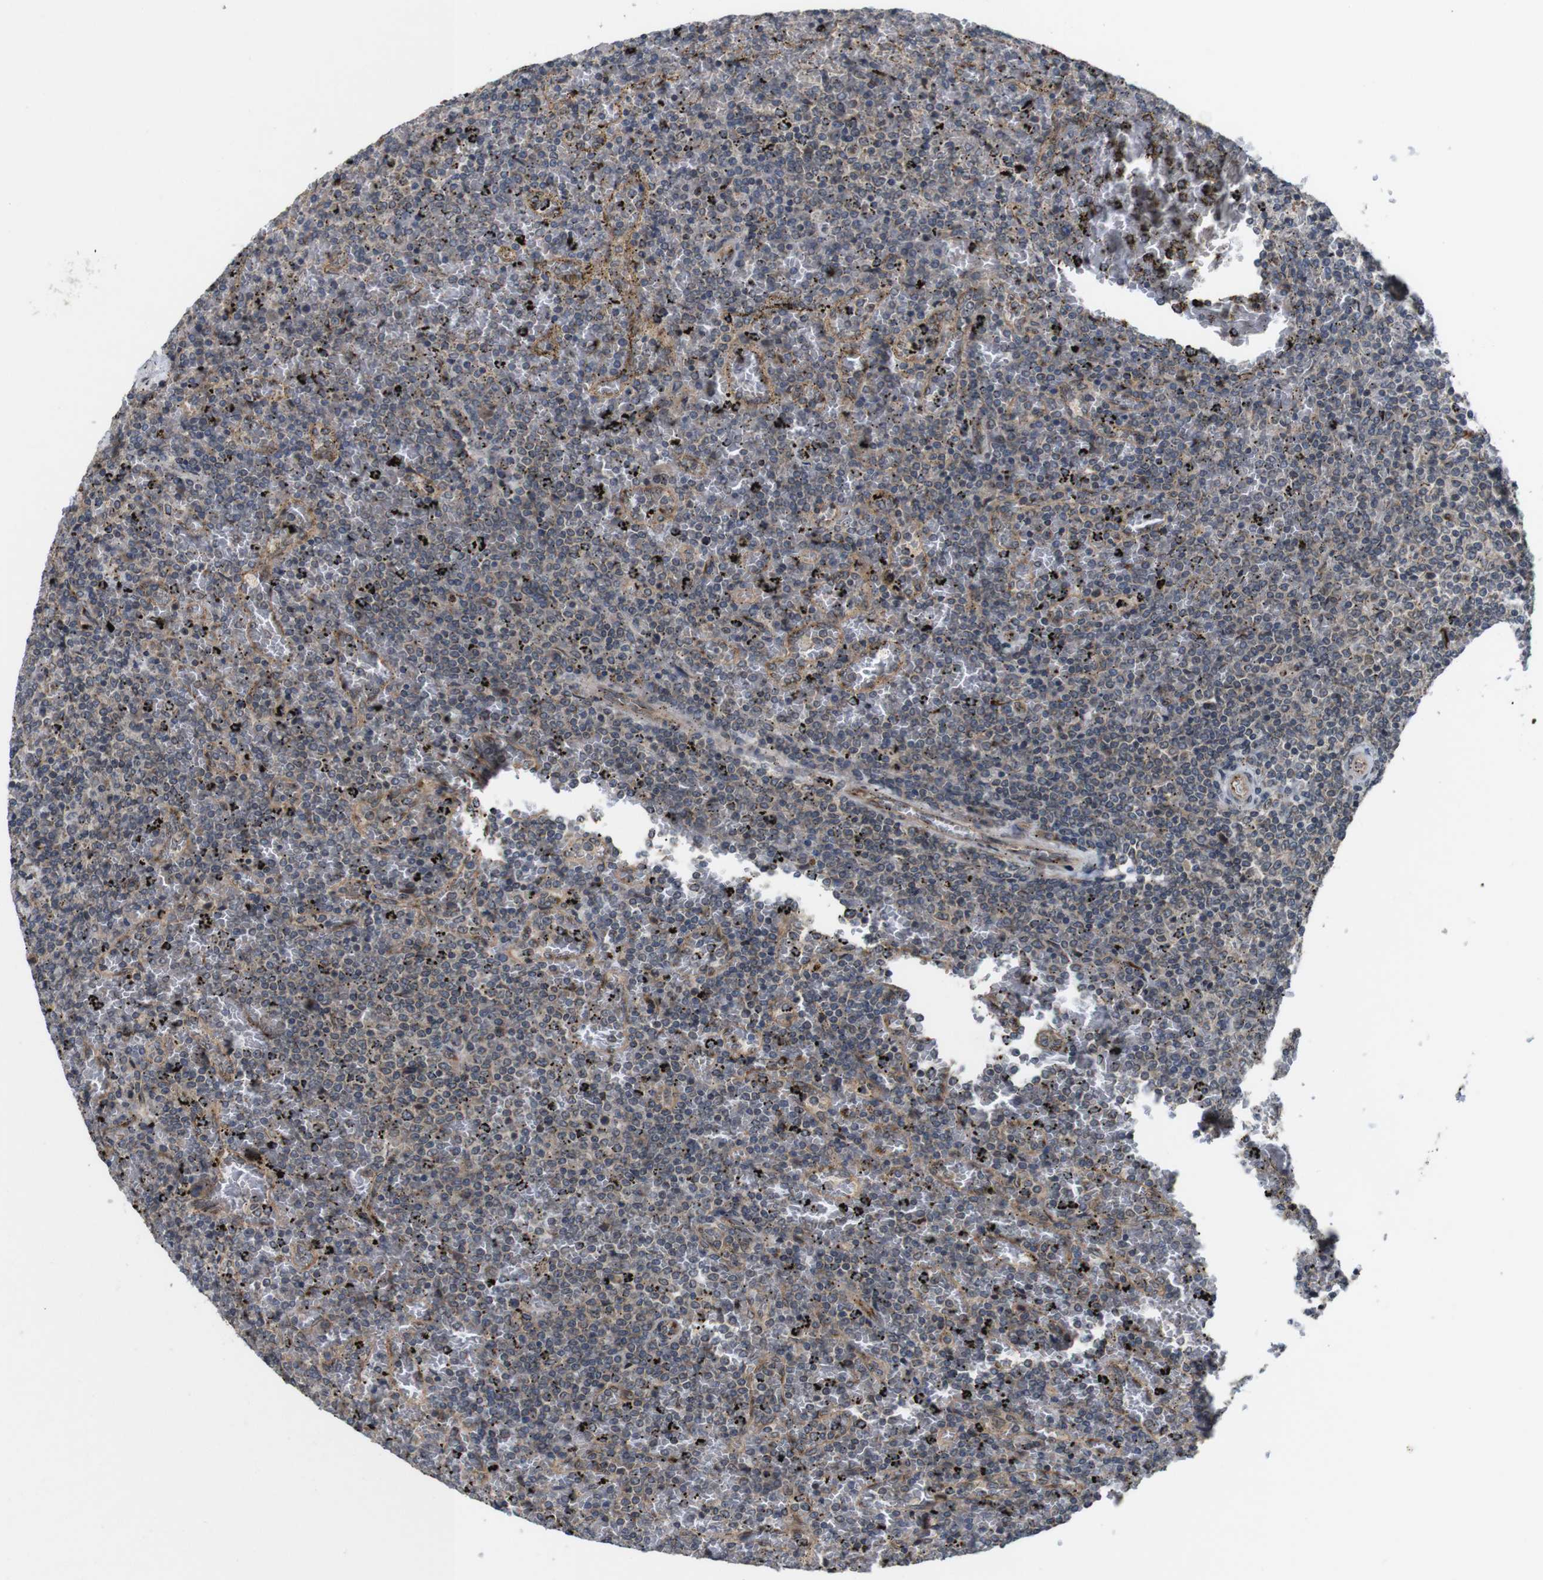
{"staining": {"intensity": "weak", "quantity": "25%-75%", "location": "cytoplasmic/membranous"}, "tissue": "lymphoma", "cell_type": "Tumor cells", "image_type": "cancer", "snomed": [{"axis": "morphology", "description": "Malignant lymphoma, non-Hodgkin's type, Low grade"}, {"axis": "topography", "description": "Spleen"}], "caption": "Malignant lymphoma, non-Hodgkin's type (low-grade) stained for a protein (brown) shows weak cytoplasmic/membranous positive staining in about 25%-75% of tumor cells.", "gene": "EFCAB14", "patient": {"sex": "female", "age": 77}}